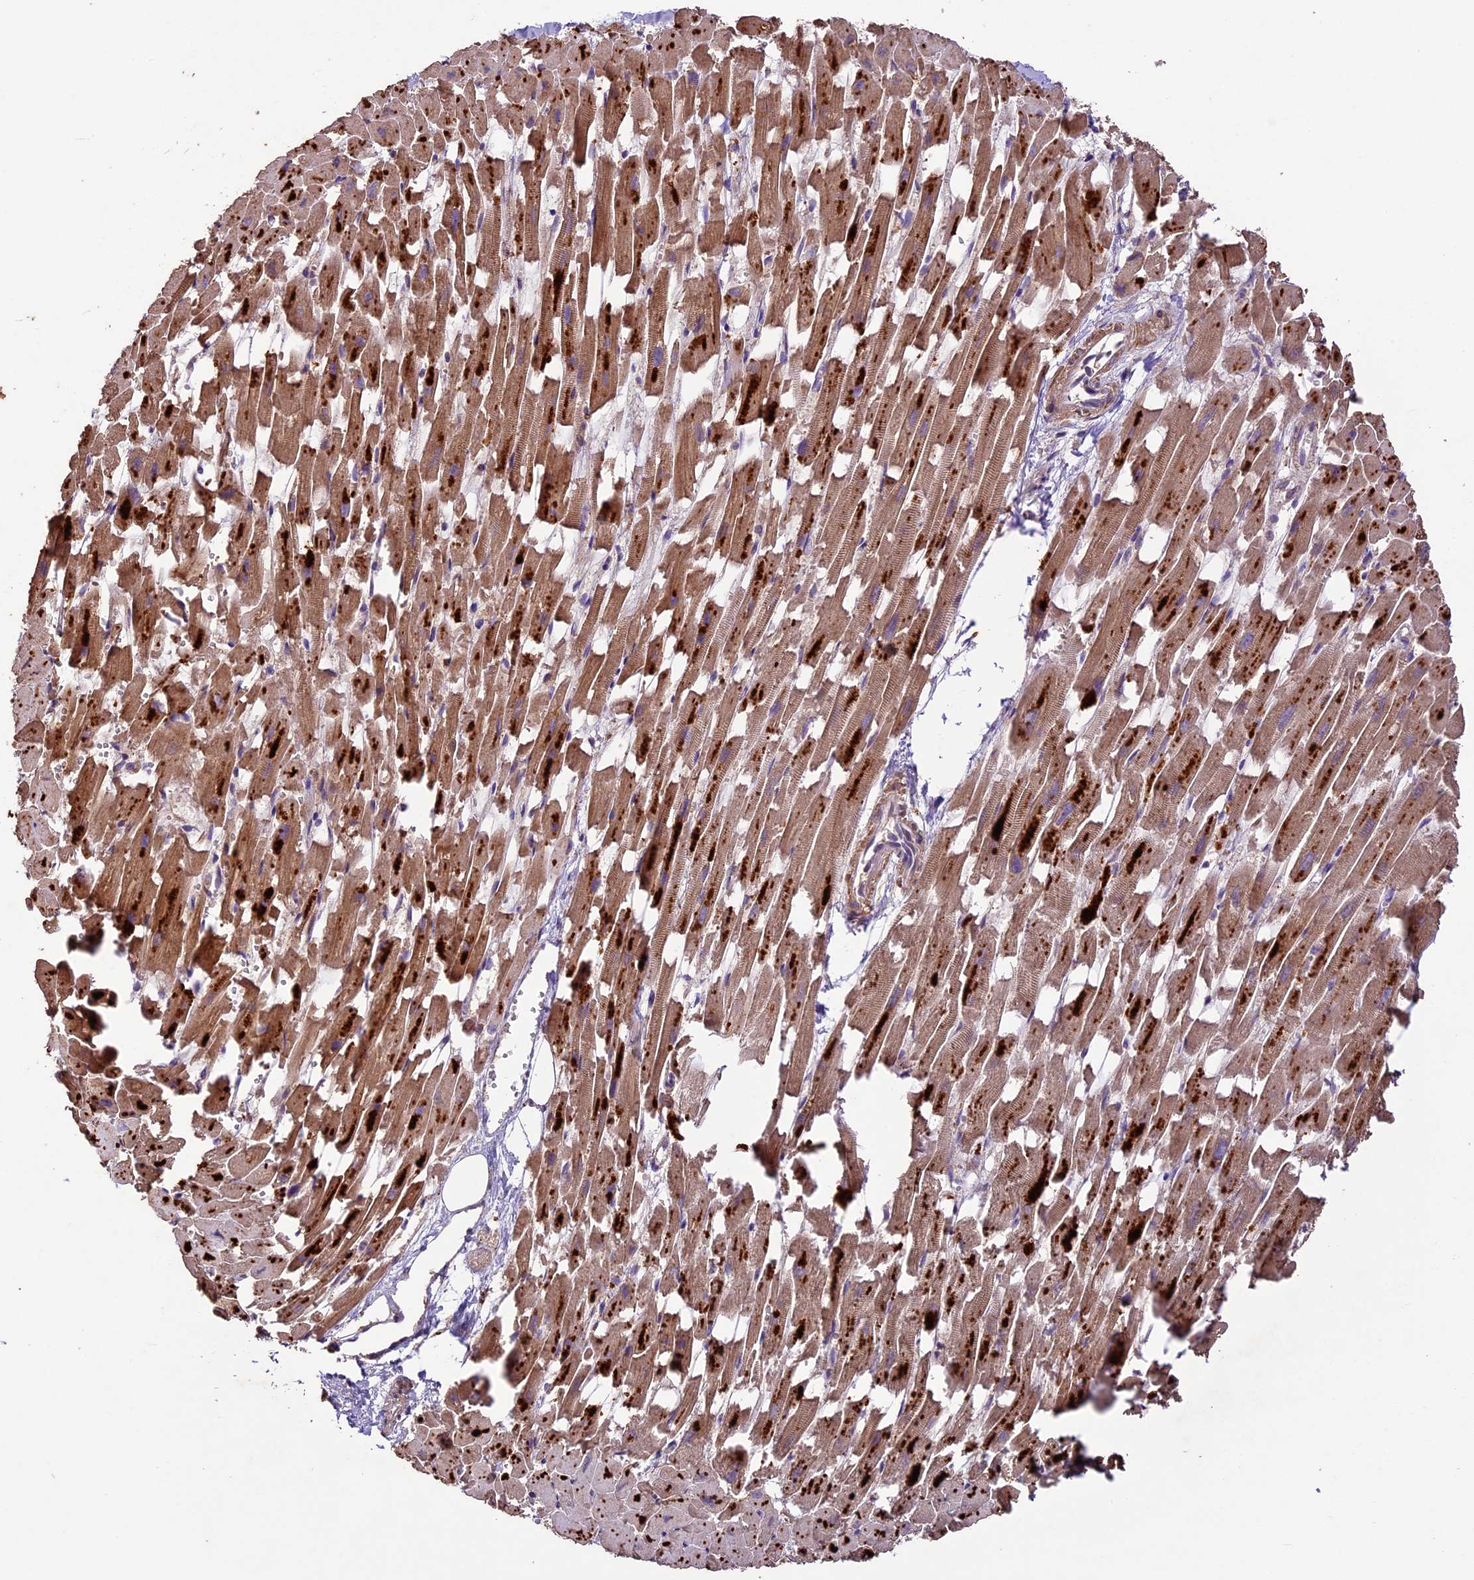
{"staining": {"intensity": "moderate", "quantity": ">75%", "location": "cytoplasmic/membranous"}, "tissue": "heart muscle", "cell_type": "Cardiomyocytes", "image_type": "normal", "snomed": [{"axis": "morphology", "description": "Normal tissue, NOS"}, {"axis": "topography", "description": "Heart"}], "caption": "A brown stain labels moderate cytoplasmic/membranous staining of a protein in cardiomyocytes of benign human heart muscle. Using DAB (brown) and hematoxylin (blue) stains, captured at high magnification using brightfield microscopy.", "gene": "CRLF1", "patient": {"sex": "female", "age": 64}}